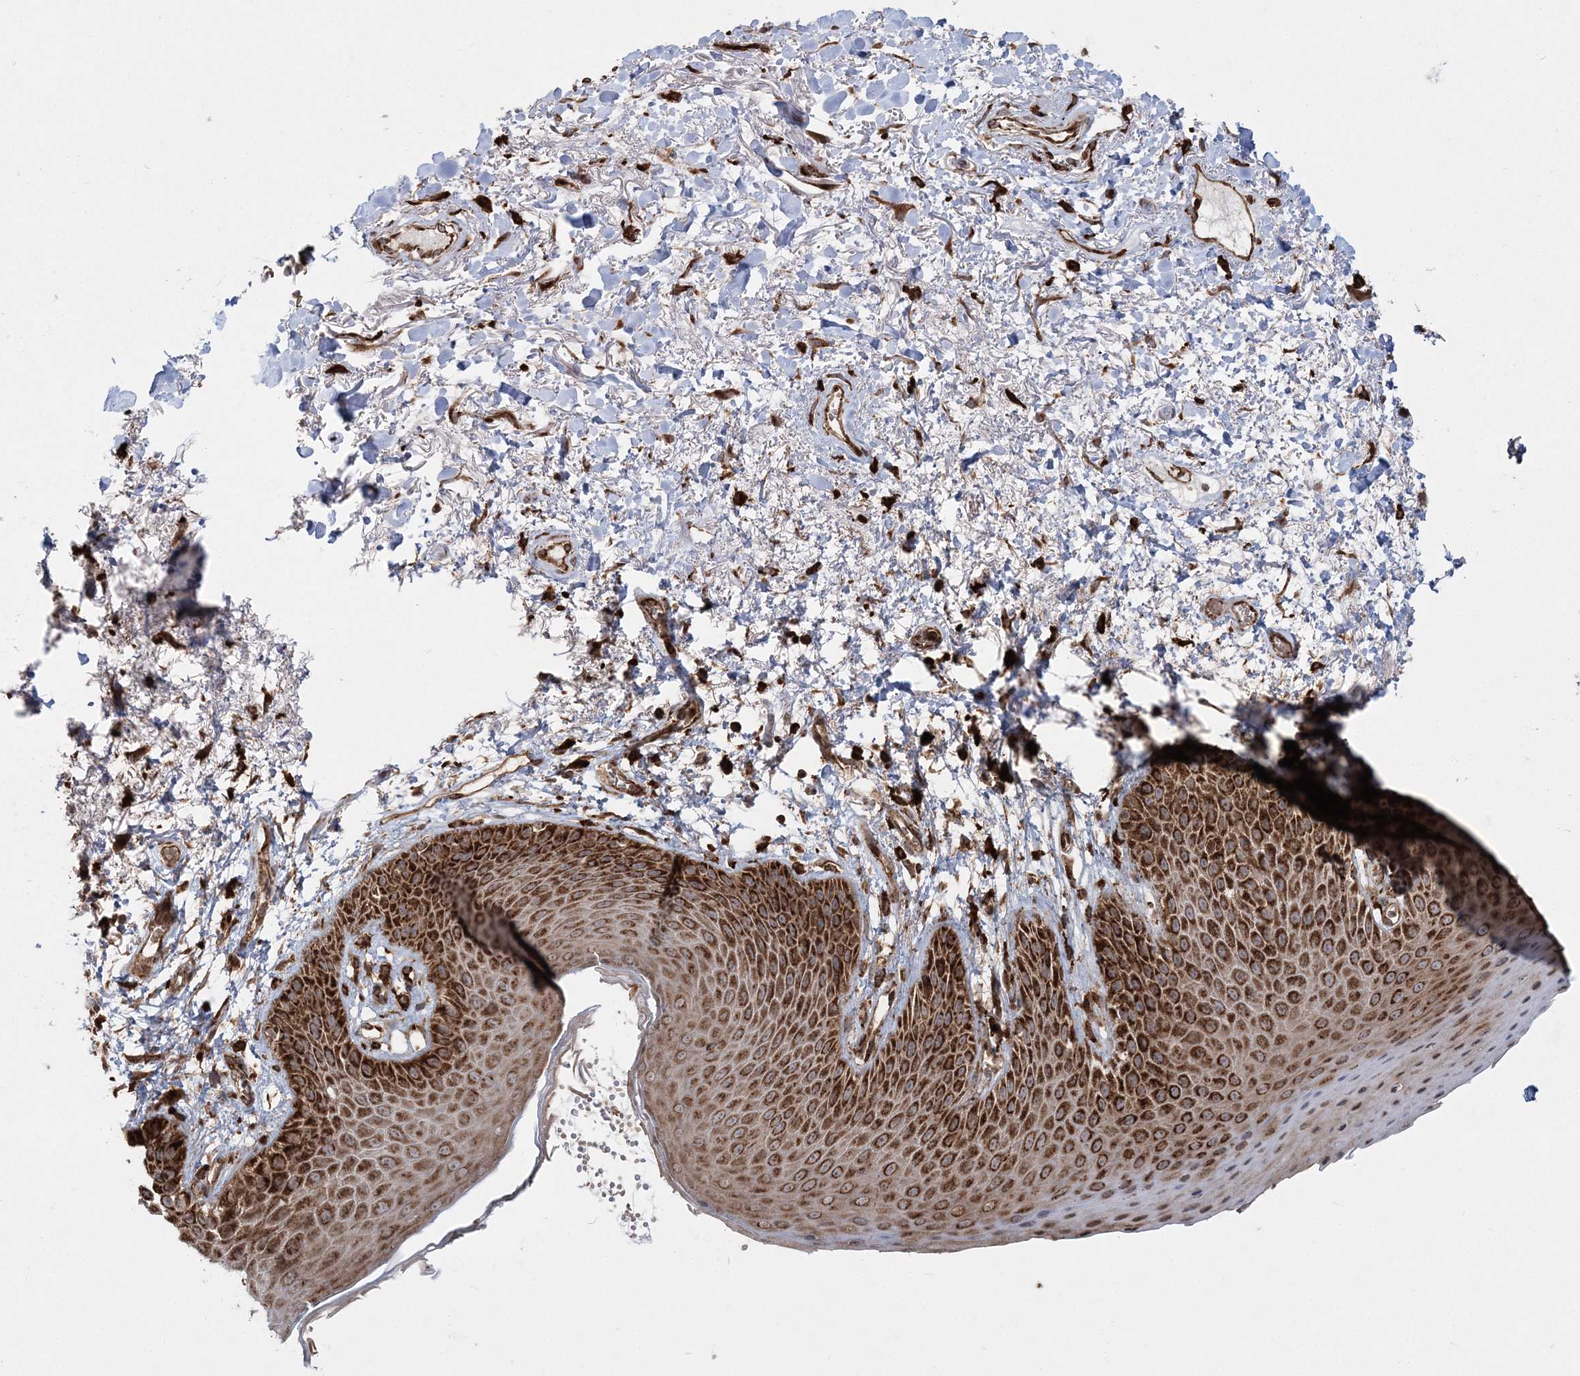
{"staining": {"intensity": "strong", "quantity": ">75%", "location": "cytoplasmic/membranous"}, "tissue": "skin", "cell_type": "Epidermal cells", "image_type": "normal", "snomed": [{"axis": "morphology", "description": "Normal tissue, NOS"}, {"axis": "topography", "description": "Anal"}], "caption": "A high-resolution image shows immunohistochemistry (IHC) staining of benign skin, which exhibits strong cytoplasmic/membranous expression in about >75% of epidermal cells.", "gene": "LRPPRC", "patient": {"sex": "male", "age": 74}}